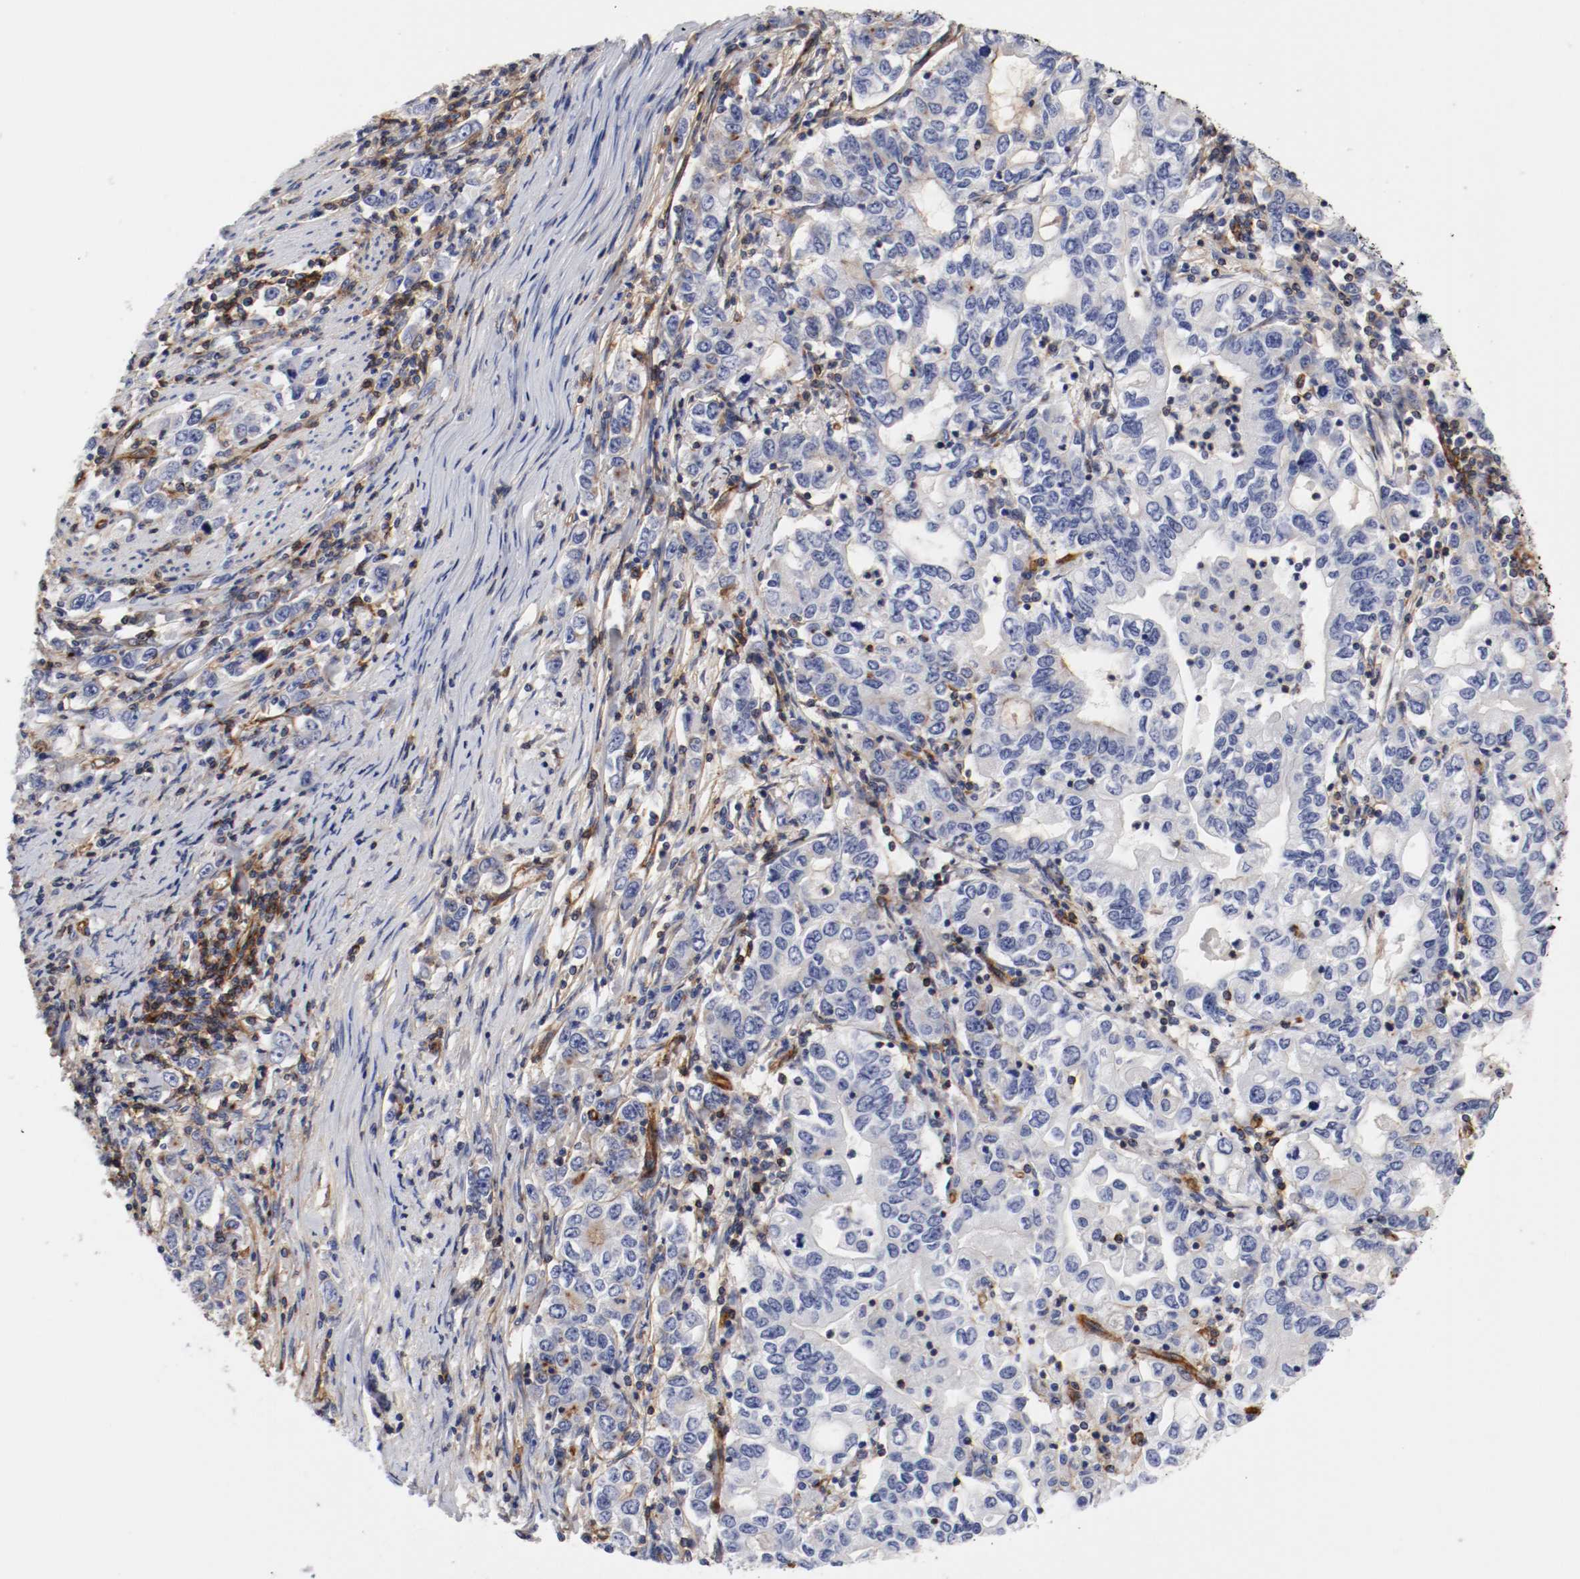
{"staining": {"intensity": "weak", "quantity": "<25%", "location": "cytoplasmic/membranous"}, "tissue": "stomach cancer", "cell_type": "Tumor cells", "image_type": "cancer", "snomed": [{"axis": "morphology", "description": "Adenocarcinoma, NOS"}, {"axis": "topography", "description": "Stomach, lower"}], "caption": "Tumor cells show no significant positivity in stomach adenocarcinoma. (DAB immunohistochemistry with hematoxylin counter stain).", "gene": "IFITM1", "patient": {"sex": "female", "age": 72}}